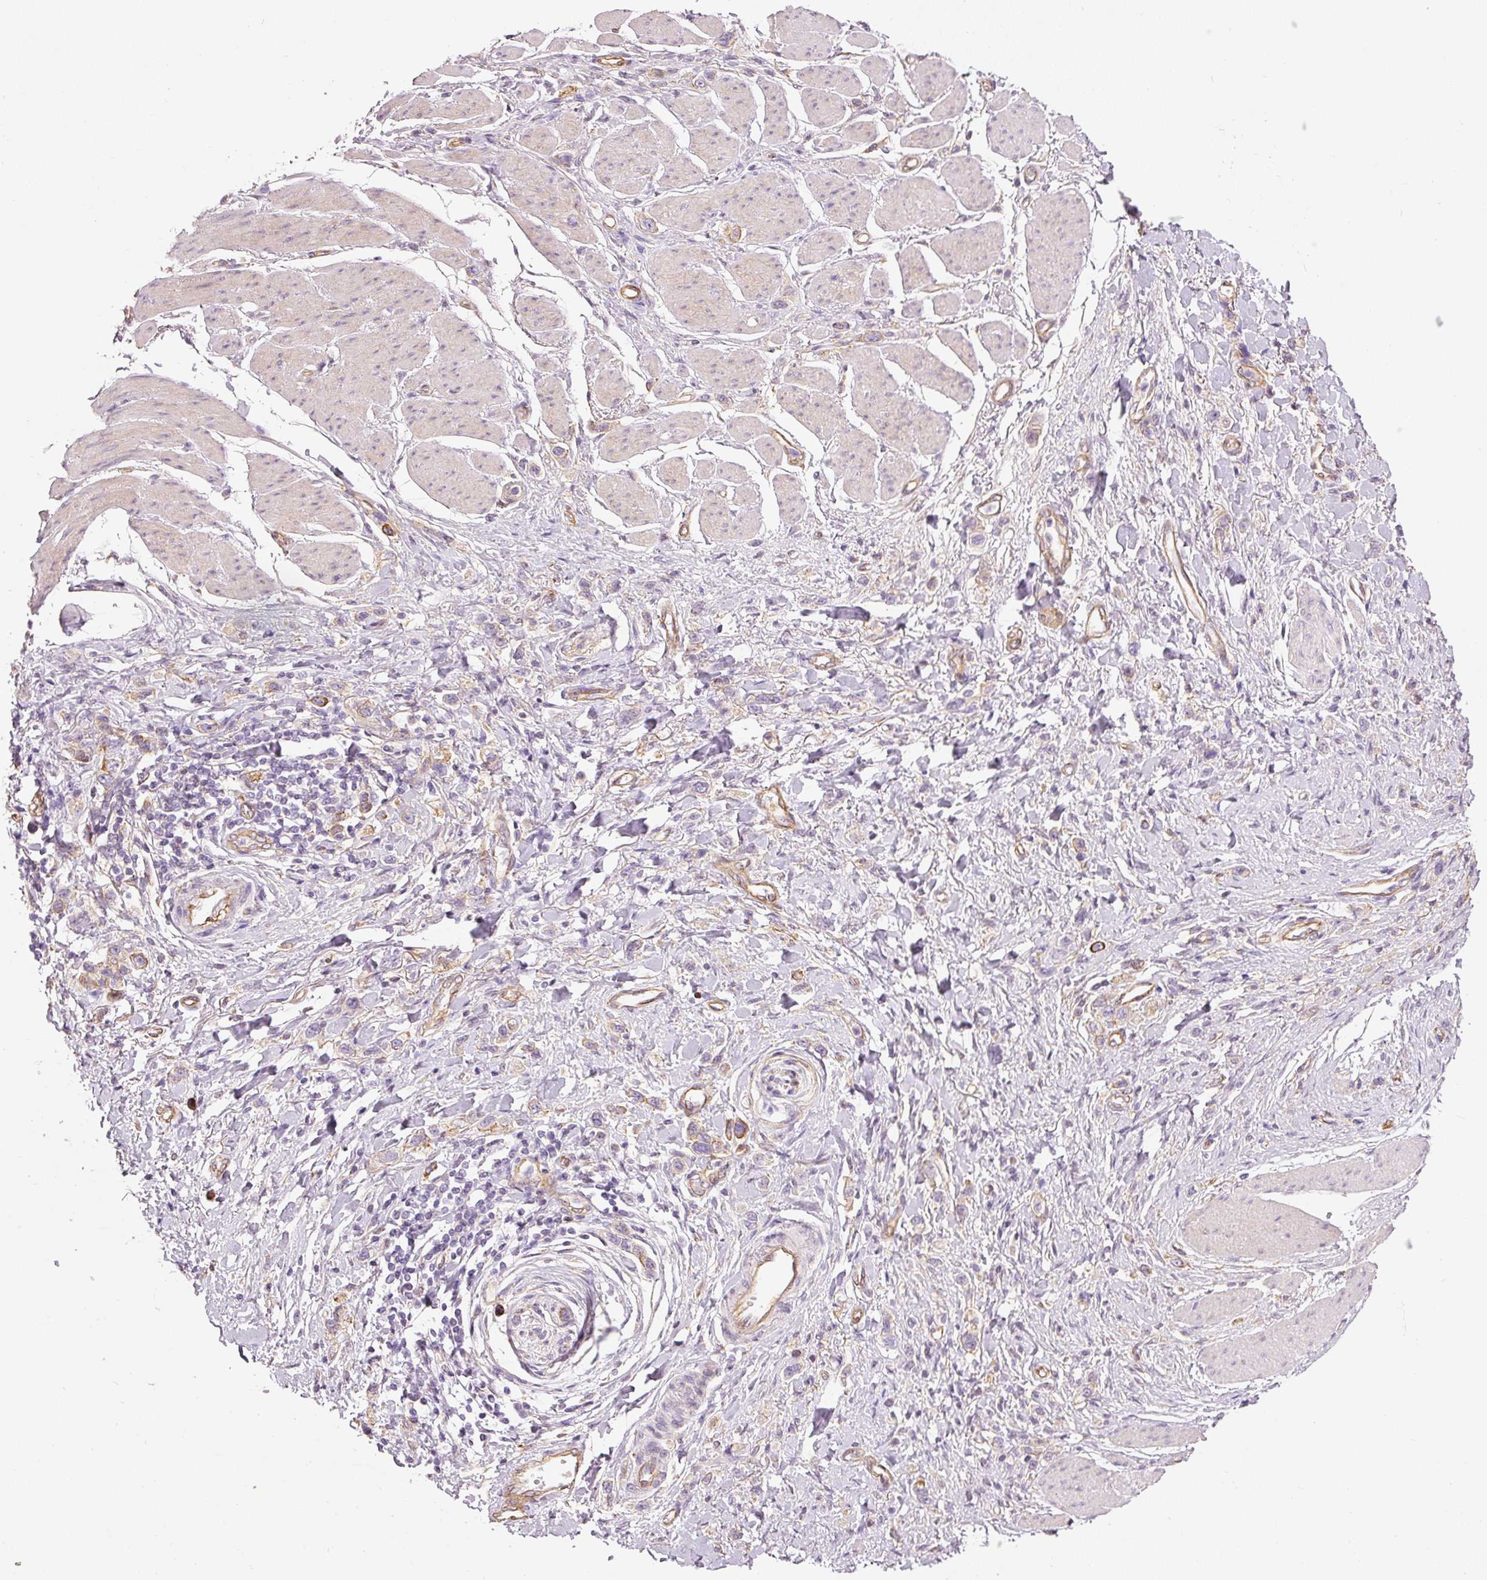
{"staining": {"intensity": "weak", "quantity": ">75%", "location": "cytoplasmic/membranous"}, "tissue": "stomach cancer", "cell_type": "Tumor cells", "image_type": "cancer", "snomed": [{"axis": "morphology", "description": "Adenocarcinoma, NOS"}, {"axis": "topography", "description": "Stomach"}], "caption": "Adenocarcinoma (stomach) tissue shows weak cytoplasmic/membranous staining in approximately >75% of tumor cells, visualized by immunohistochemistry.", "gene": "OSR2", "patient": {"sex": "female", "age": 65}}